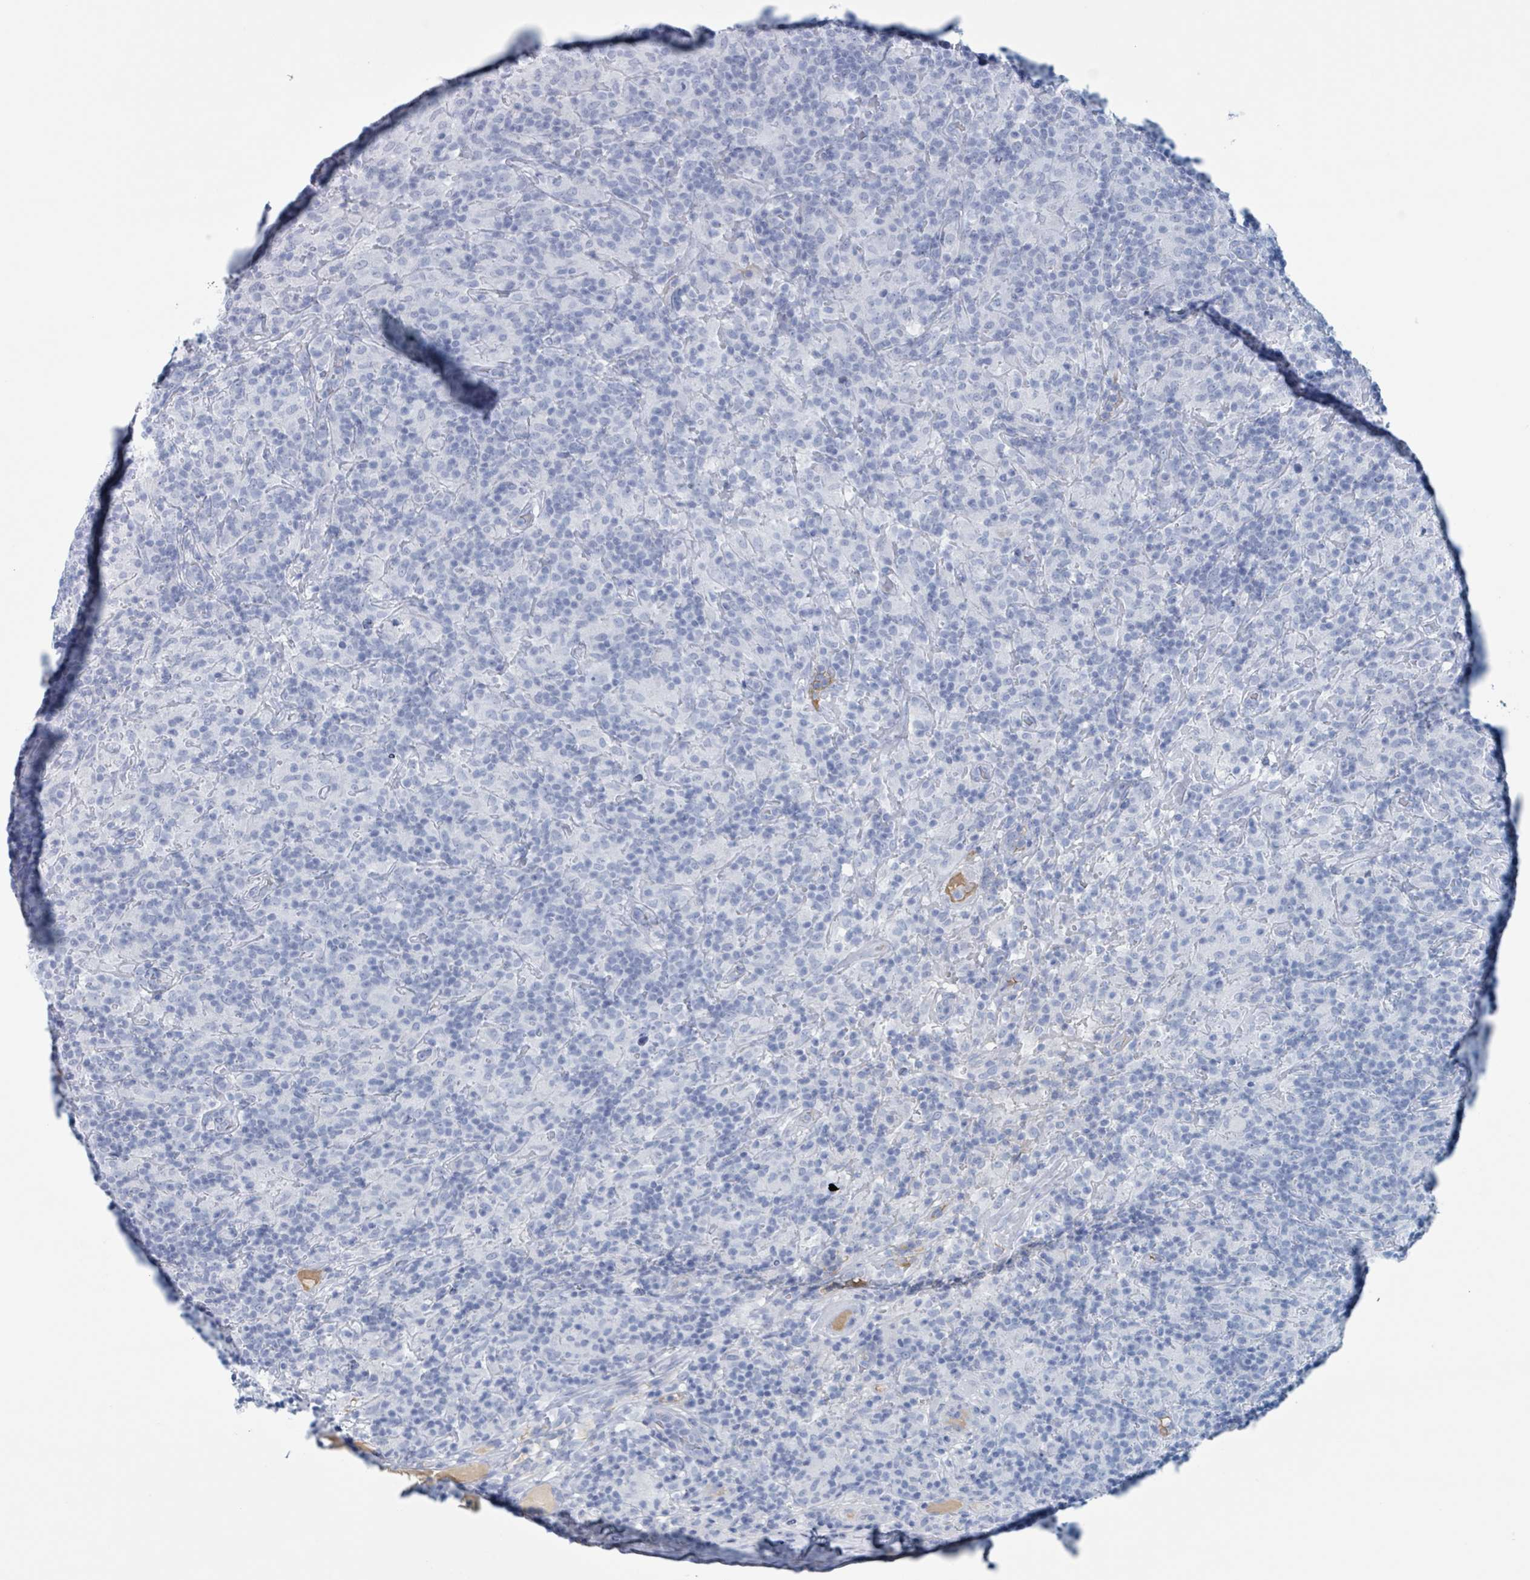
{"staining": {"intensity": "negative", "quantity": "none", "location": "none"}, "tissue": "lymphoma", "cell_type": "Tumor cells", "image_type": "cancer", "snomed": [{"axis": "morphology", "description": "Hodgkin's disease, NOS"}, {"axis": "topography", "description": "Lymph node"}], "caption": "Tumor cells show no significant staining in lymphoma.", "gene": "KLK4", "patient": {"sex": "male", "age": 70}}